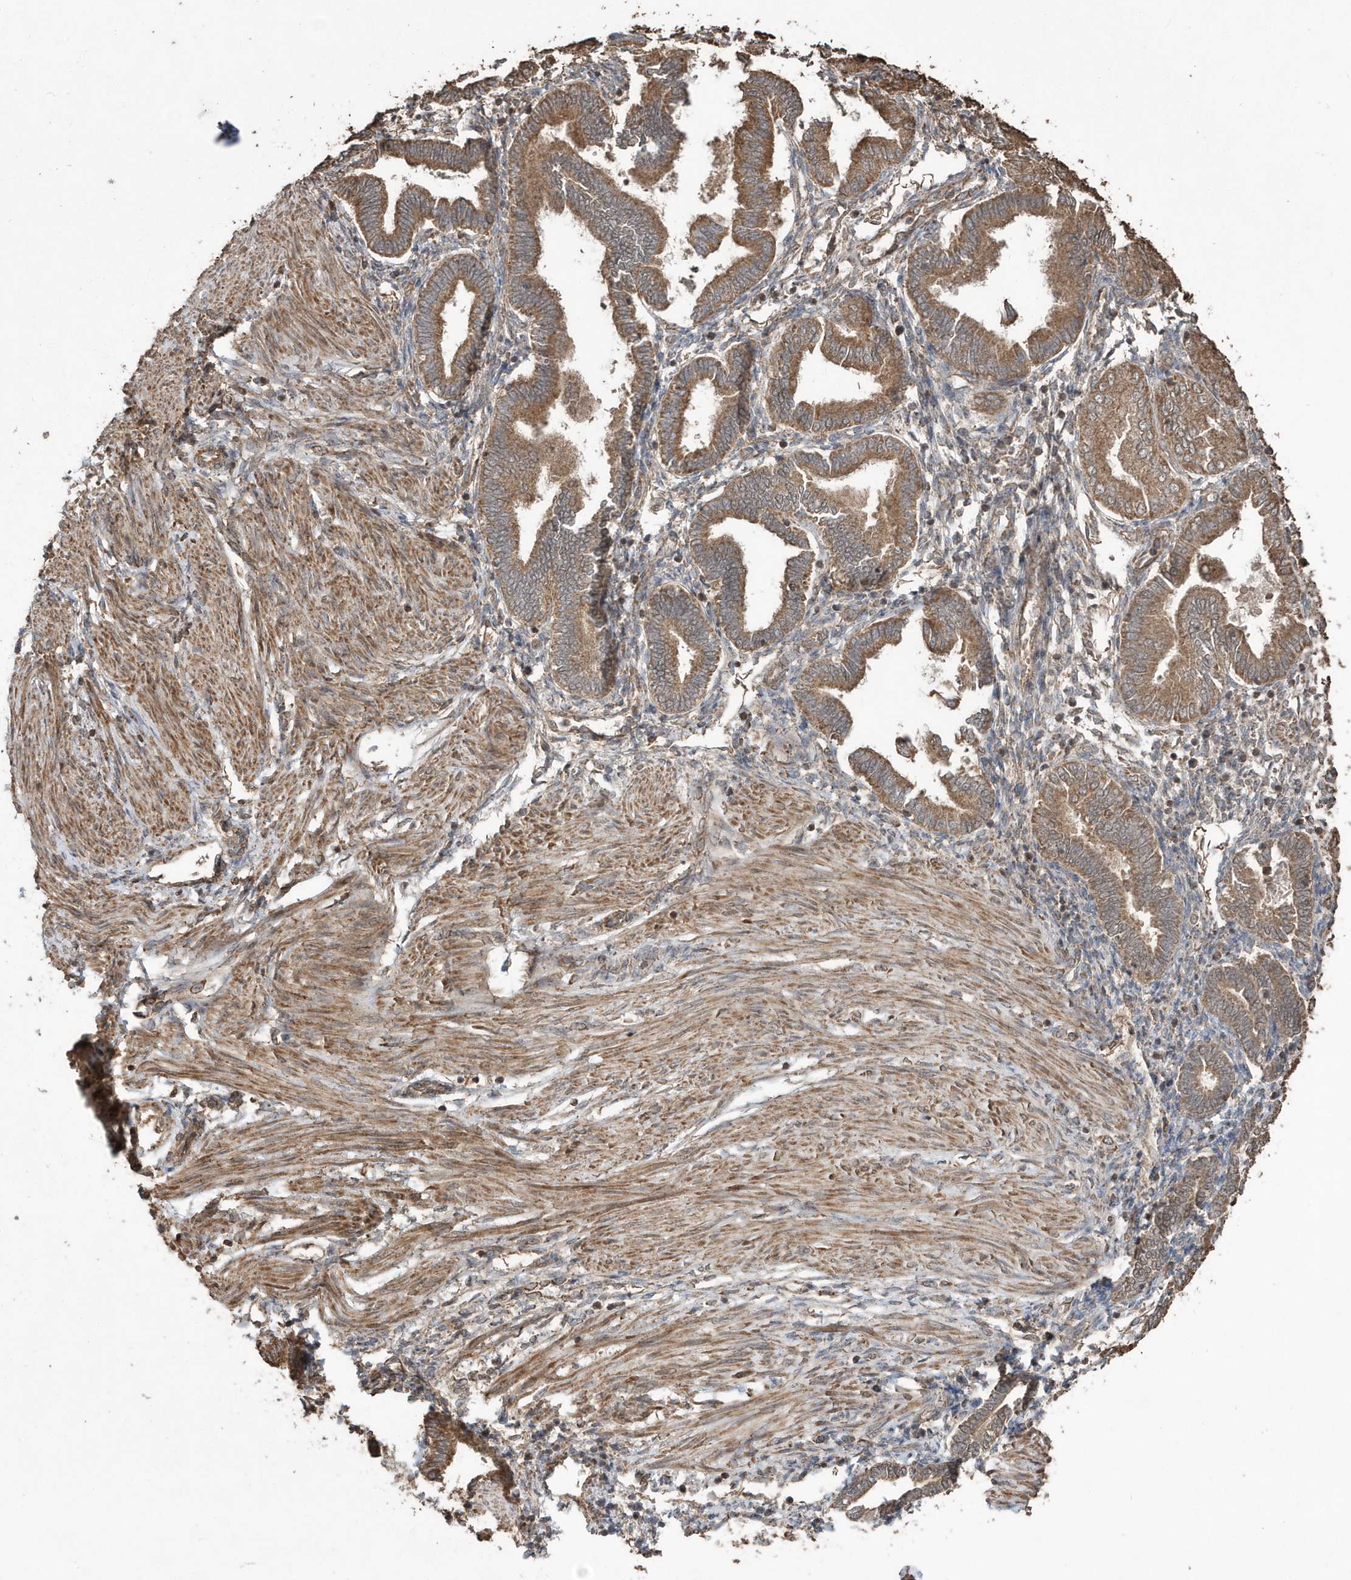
{"staining": {"intensity": "moderate", "quantity": "25%-75%", "location": "cytoplasmic/membranous"}, "tissue": "endometrium", "cell_type": "Cells in endometrial stroma", "image_type": "normal", "snomed": [{"axis": "morphology", "description": "Normal tissue, NOS"}, {"axis": "topography", "description": "Endometrium"}], "caption": "A high-resolution histopathology image shows immunohistochemistry (IHC) staining of unremarkable endometrium, which reveals moderate cytoplasmic/membranous positivity in approximately 25%-75% of cells in endometrial stroma.", "gene": "PAXBP1", "patient": {"sex": "female", "age": 53}}